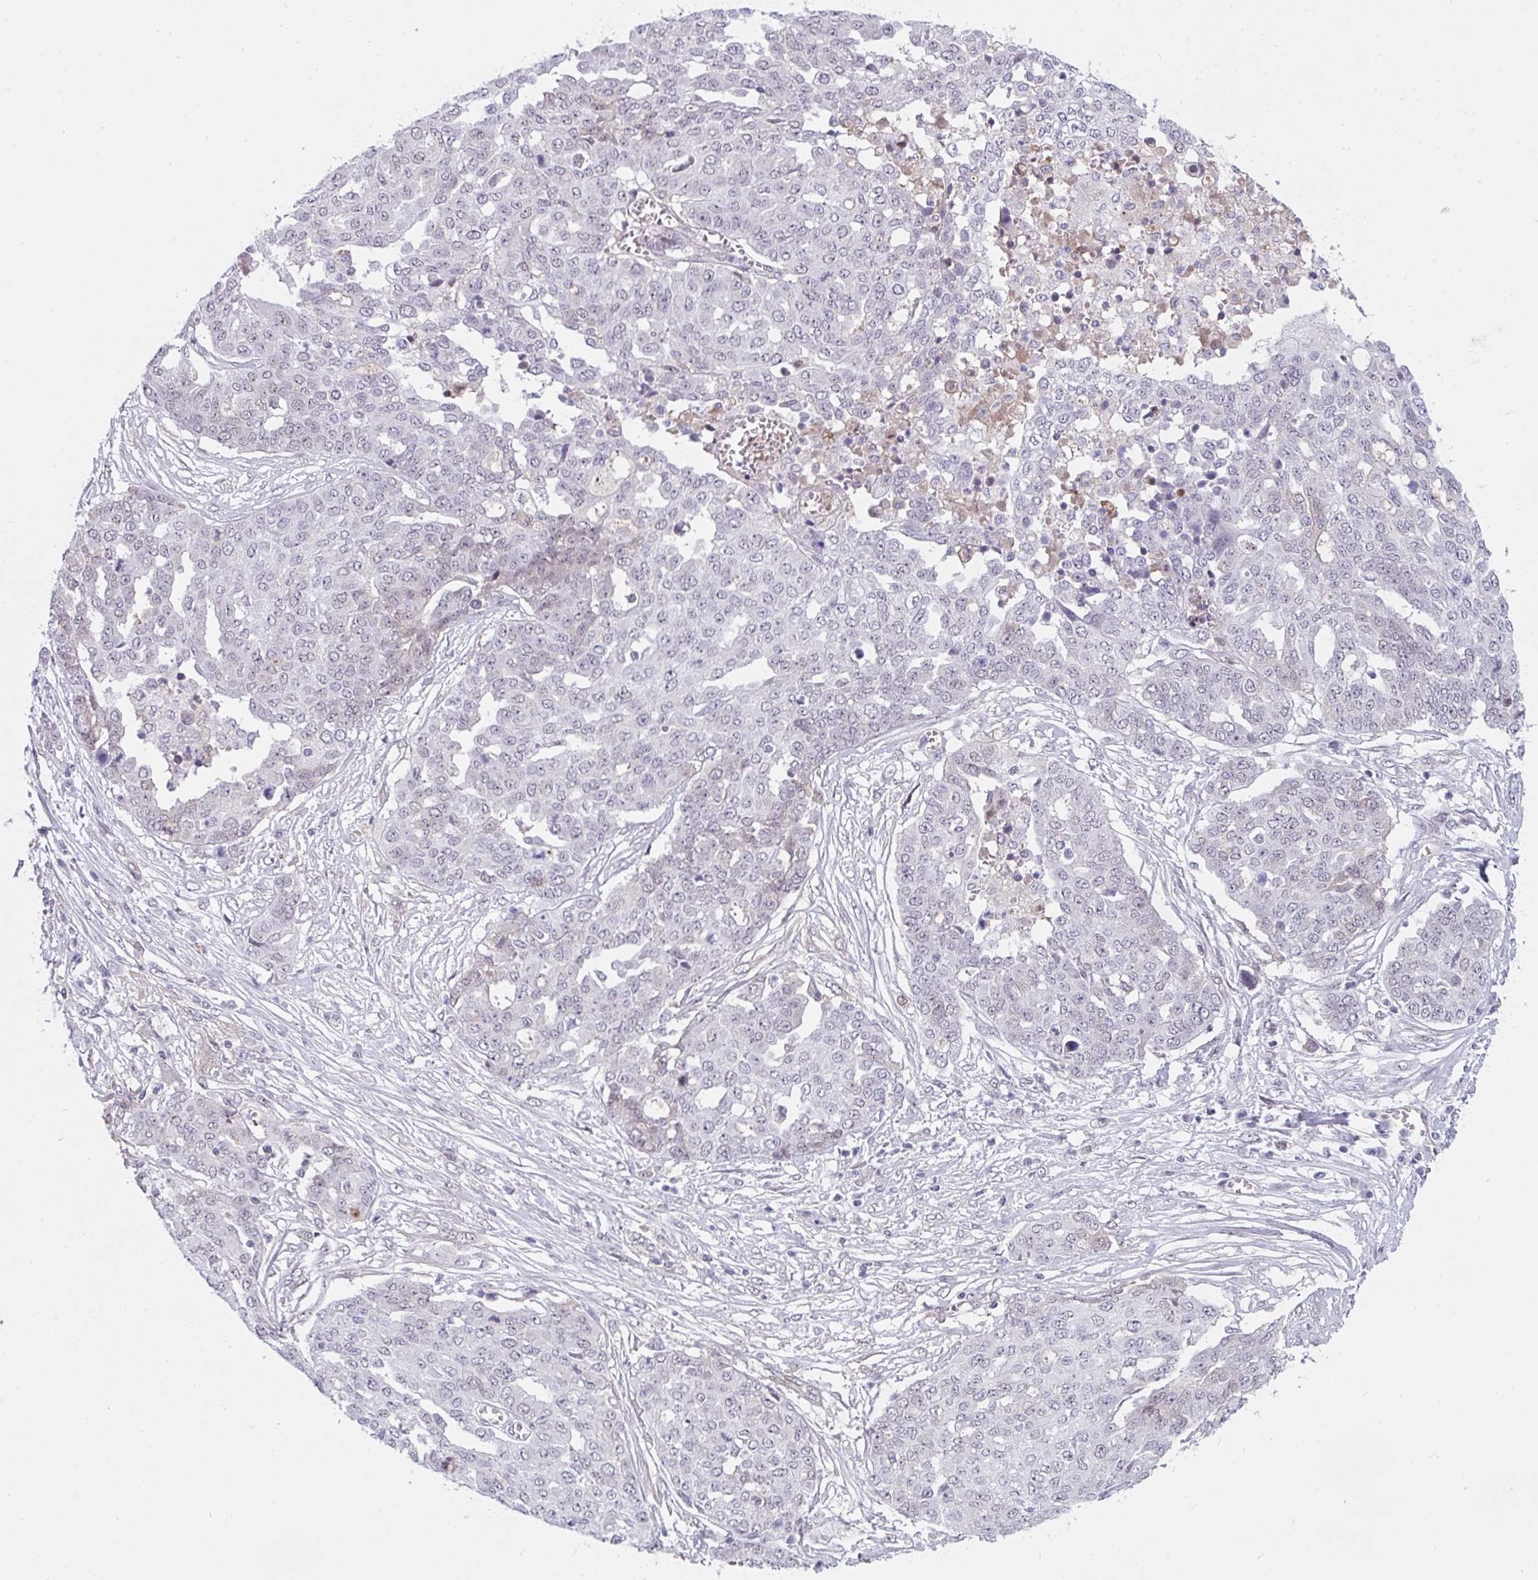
{"staining": {"intensity": "negative", "quantity": "none", "location": "none"}, "tissue": "ovarian cancer", "cell_type": "Tumor cells", "image_type": "cancer", "snomed": [{"axis": "morphology", "description": "Cystadenocarcinoma, serous, NOS"}, {"axis": "topography", "description": "Soft tissue"}, {"axis": "topography", "description": "Ovary"}], "caption": "This is an IHC image of ovarian cancer. There is no positivity in tumor cells.", "gene": "DSCAML1", "patient": {"sex": "female", "age": 57}}